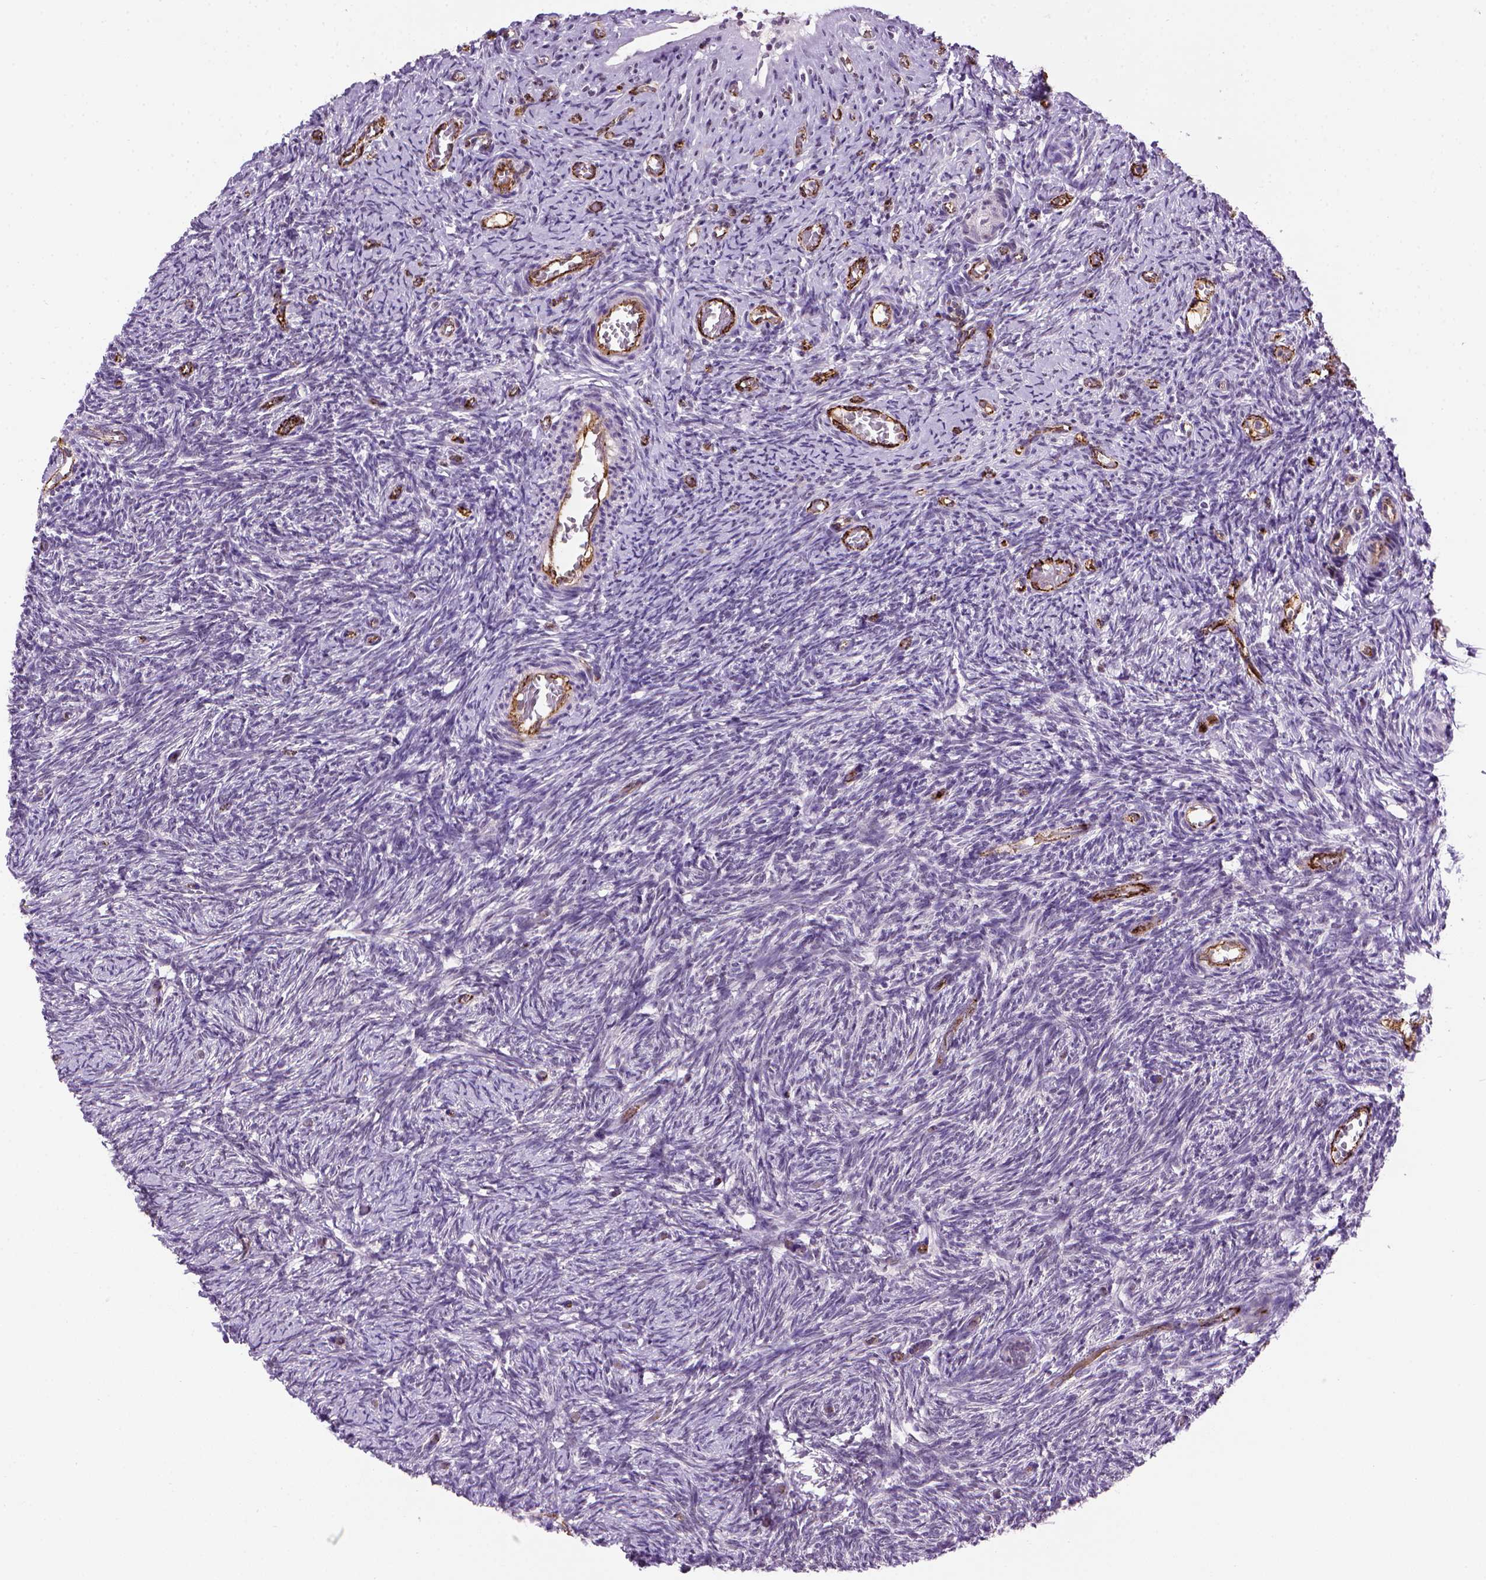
{"staining": {"intensity": "negative", "quantity": "none", "location": "none"}, "tissue": "ovary", "cell_type": "Ovarian stroma cells", "image_type": "normal", "snomed": [{"axis": "morphology", "description": "Normal tissue, NOS"}, {"axis": "topography", "description": "Ovary"}], "caption": "High power microscopy photomicrograph of an immunohistochemistry histopathology image of unremarkable ovary, revealing no significant staining in ovarian stroma cells. (DAB immunohistochemistry (IHC) with hematoxylin counter stain).", "gene": "VWF", "patient": {"sex": "female", "age": 39}}